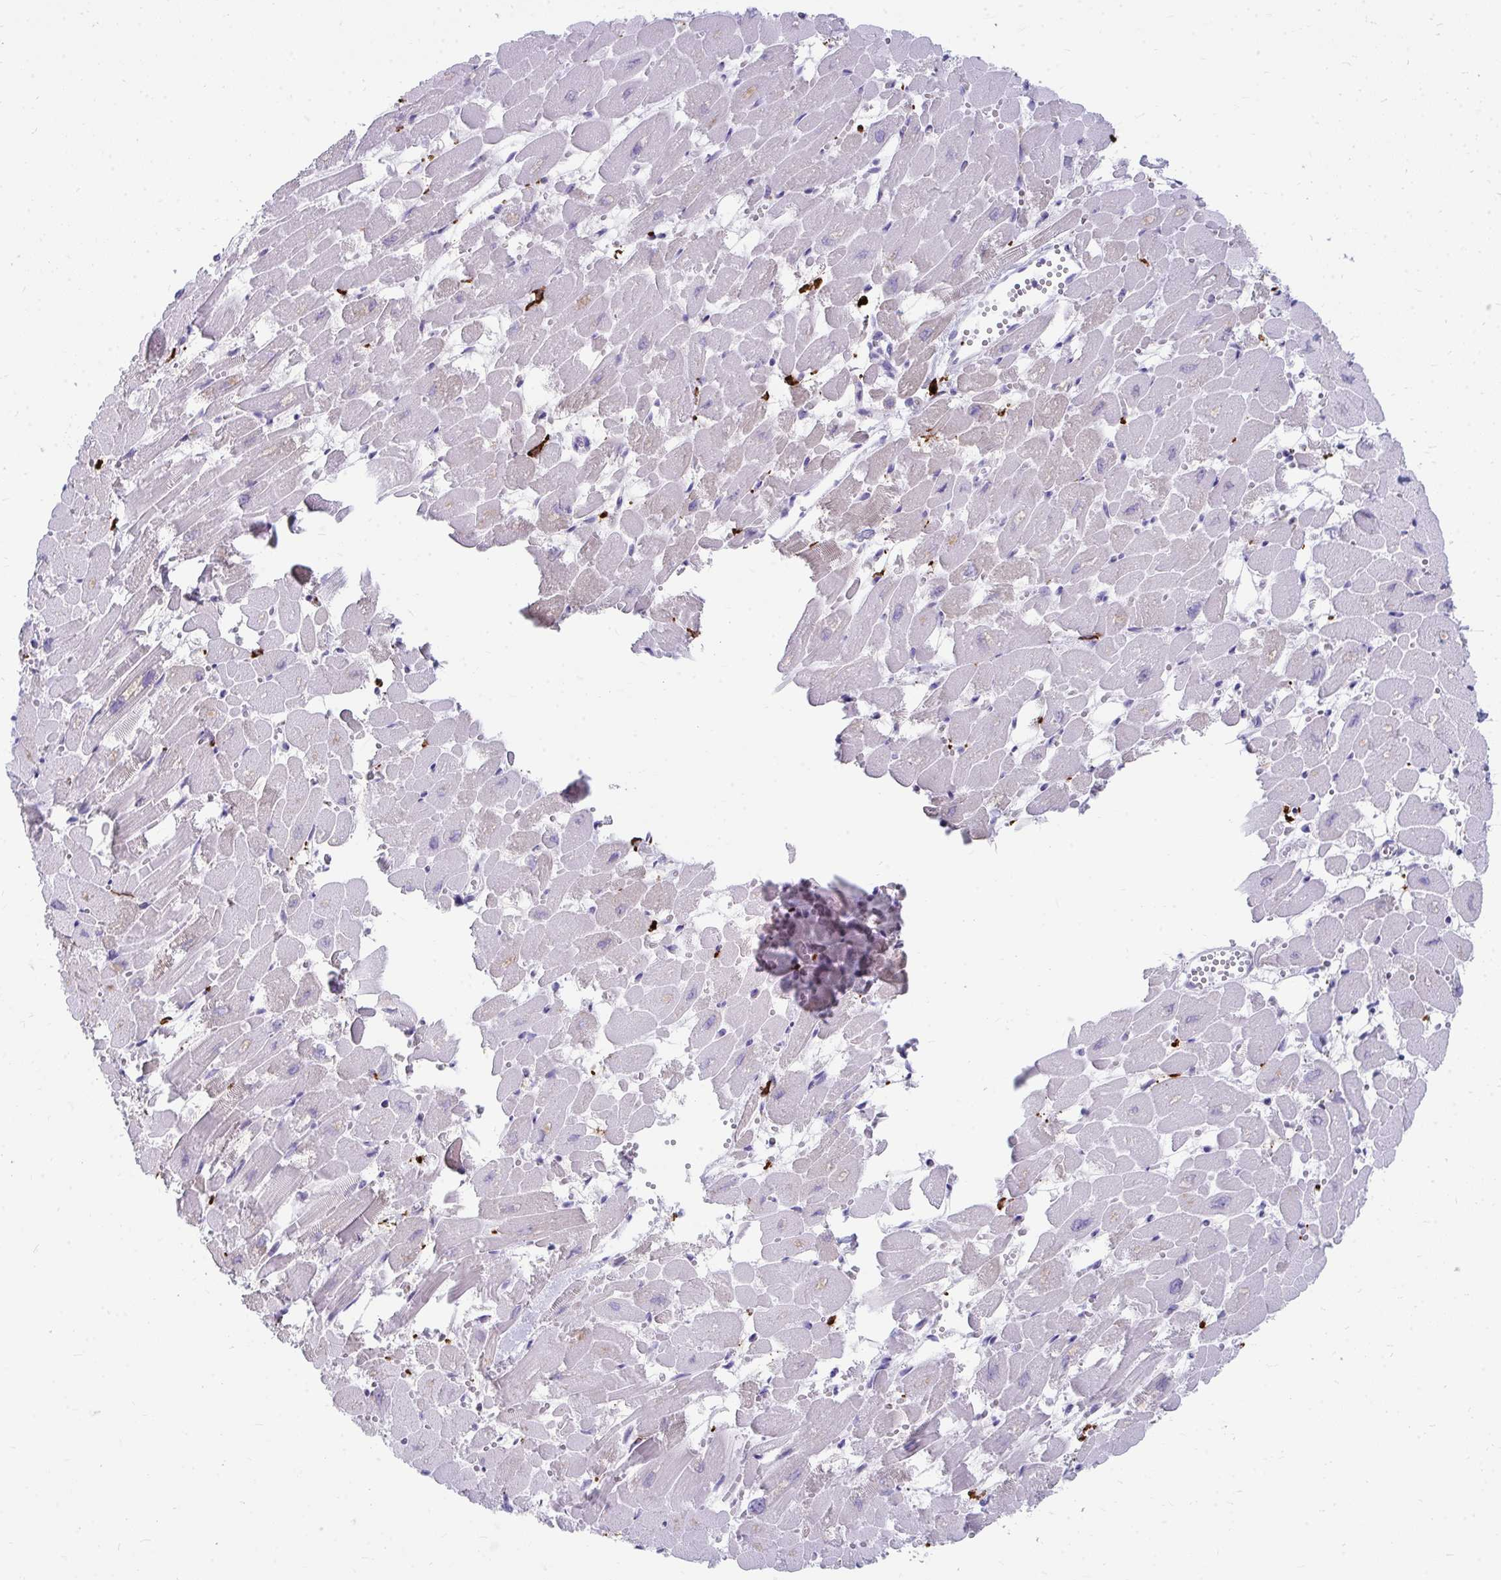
{"staining": {"intensity": "negative", "quantity": "none", "location": "none"}, "tissue": "heart muscle", "cell_type": "Cardiomyocytes", "image_type": "normal", "snomed": [{"axis": "morphology", "description": "Normal tissue, NOS"}, {"axis": "topography", "description": "Heart"}], "caption": "Immunohistochemistry image of normal heart muscle: heart muscle stained with DAB demonstrates no significant protein positivity in cardiomyocytes.", "gene": "CD163", "patient": {"sex": "female", "age": 52}}